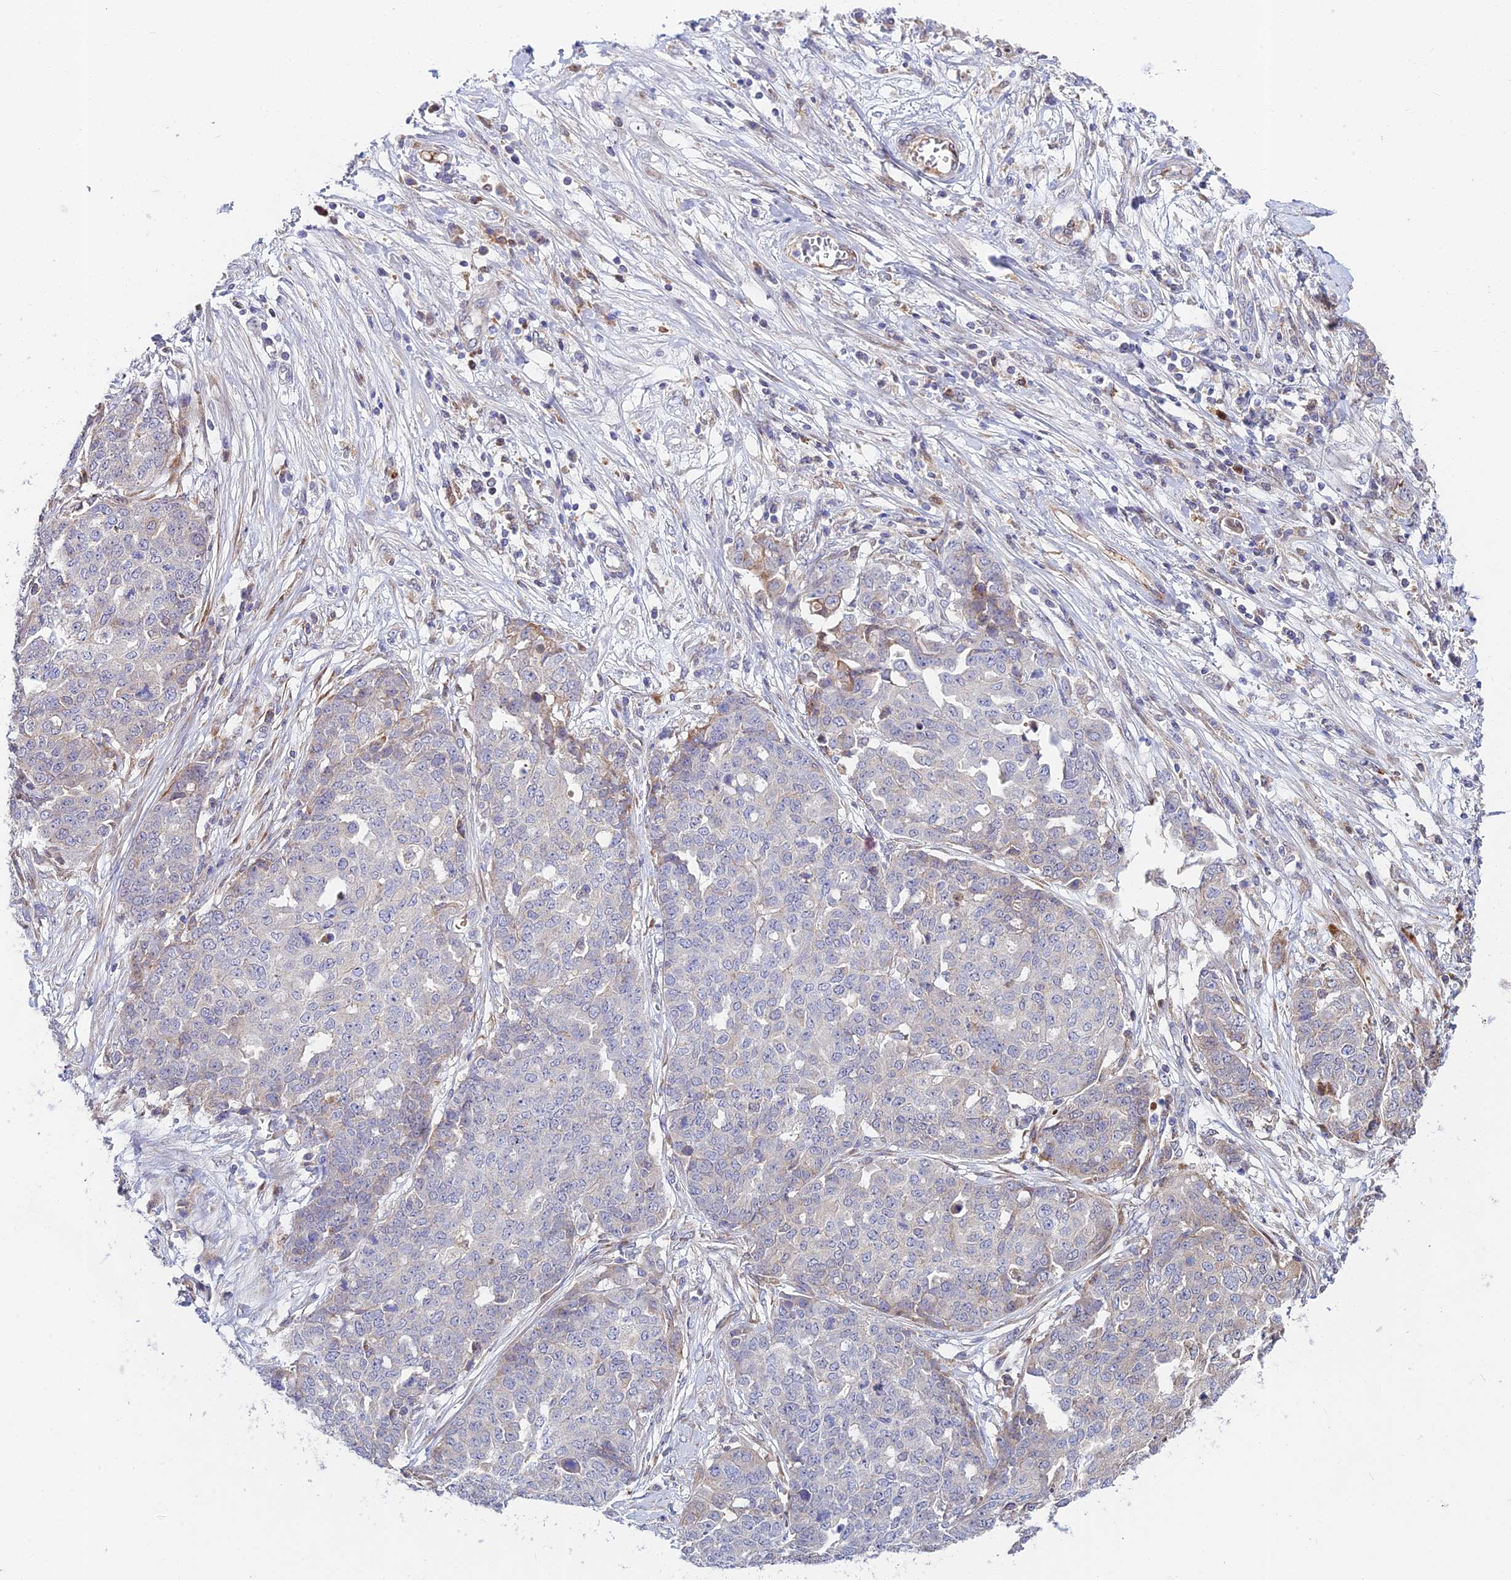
{"staining": {"intensity": "negative", "quantity": "none", "location": "none"}, "tissue": "ovarian cancer", "cell_type": "Tumor cells", "image_type": "cancer", "snomed": [{"axis": "morphology", "description": "Cystadenocarcinoma, serous, NOS"}, {"axis": "topography", "description": "Soft tissue"}, {"axis": "topography", "description": "Ovary"}], "caption": "Tumor cells show no significant protein positivity in ovarian cancer (serous cystadenocarcinoma).", "gene": "FUOM", "patient": {"sex": "female", "age": 57}}